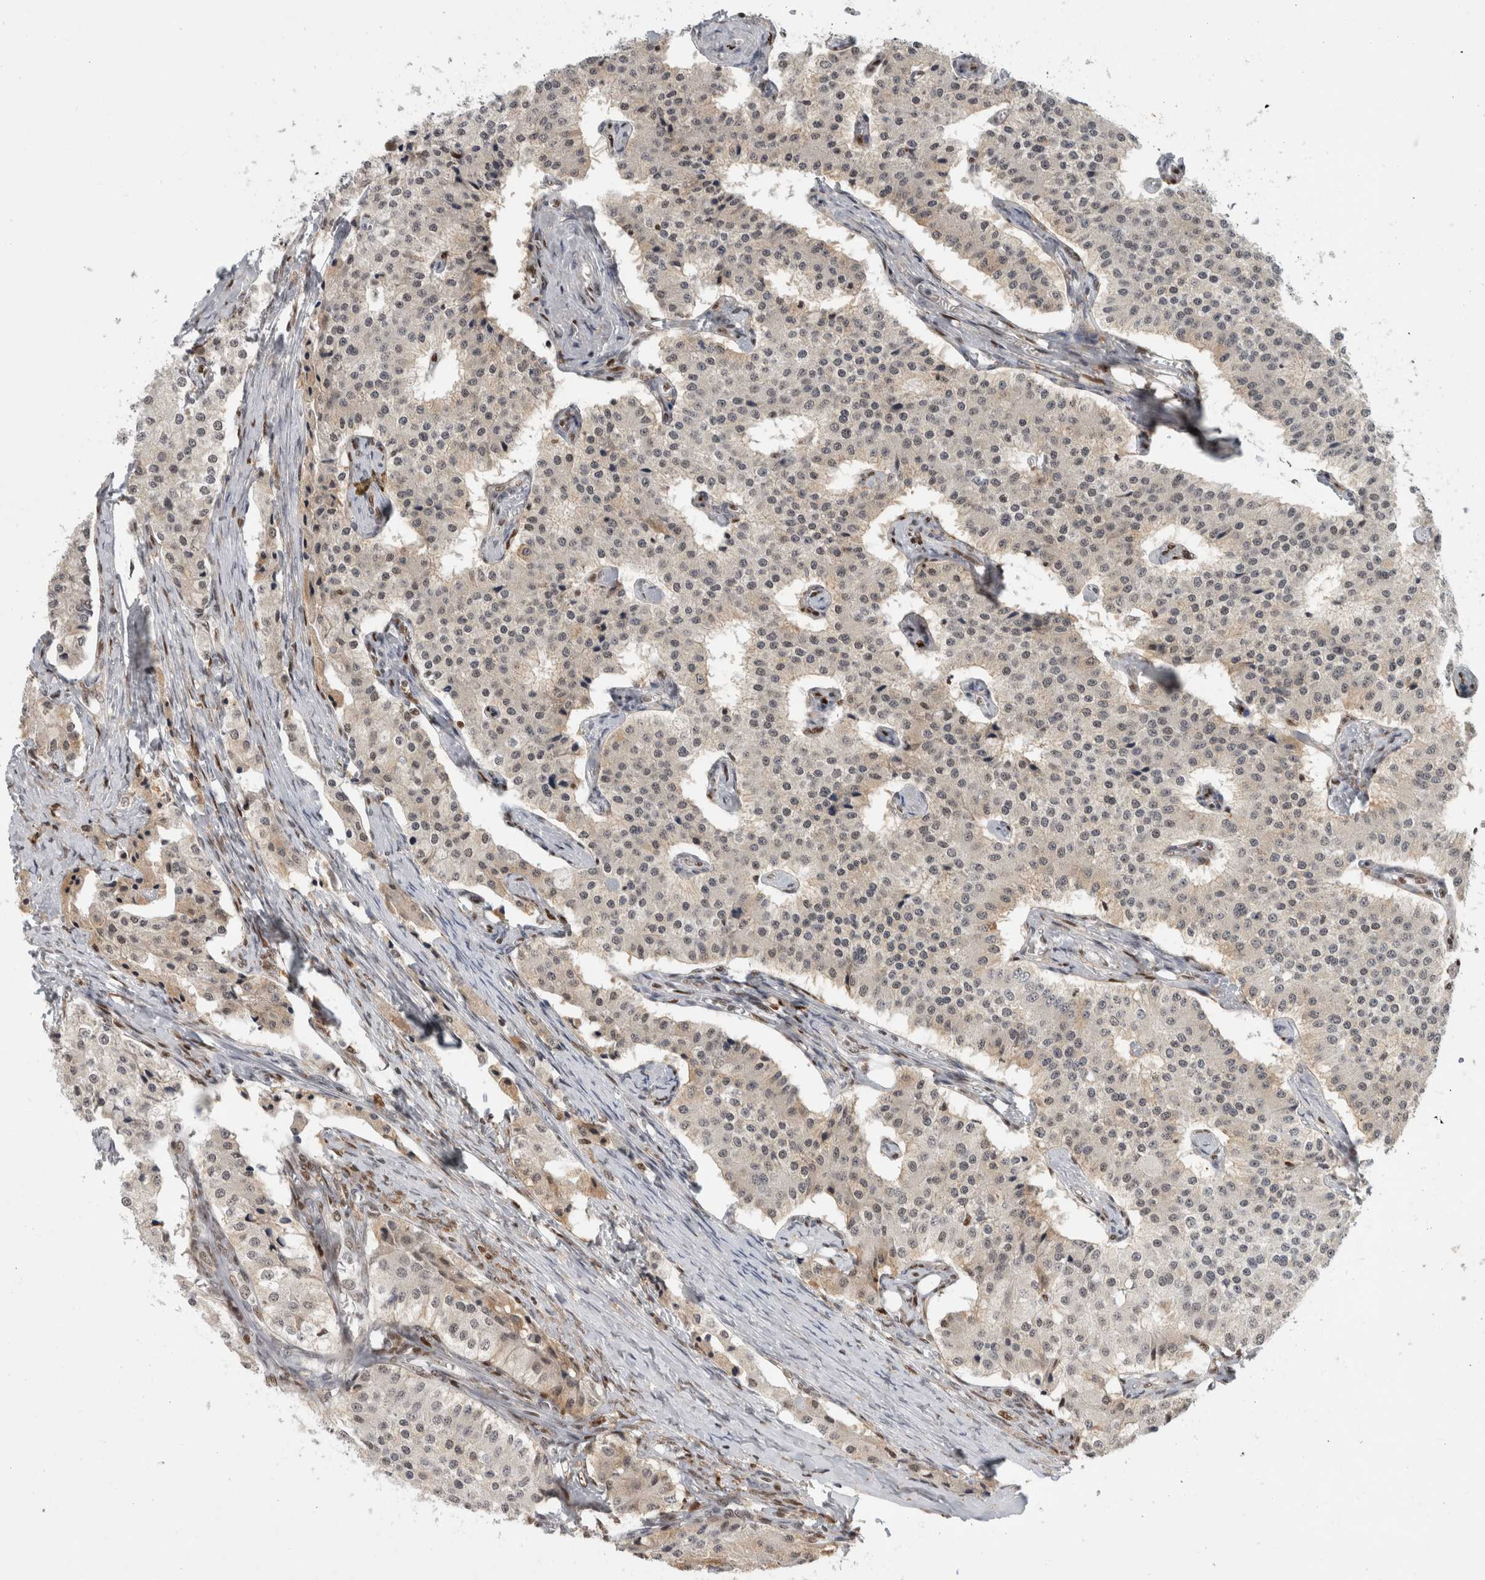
{"staining": {"intensity": "weak", "quantity": "25%-75%", "location": "cytoplasmic/membranous"}, "tissue": "carcinoid", "cell_type": "Tumor cells", "image_type": "cancer", "snomed": [{"axis": "morphology", "description": "Carcinoid, malignant, NOS"}, {"axis": "topography", "description": "Colon"}], "caption": "A brown stain highlights weak cytoplasmic/membranous staining of a protein in human carcinoid (malignant) tumor cells.", "gene": "SRARP", "patient": {"sex": "female", "age": 52}}